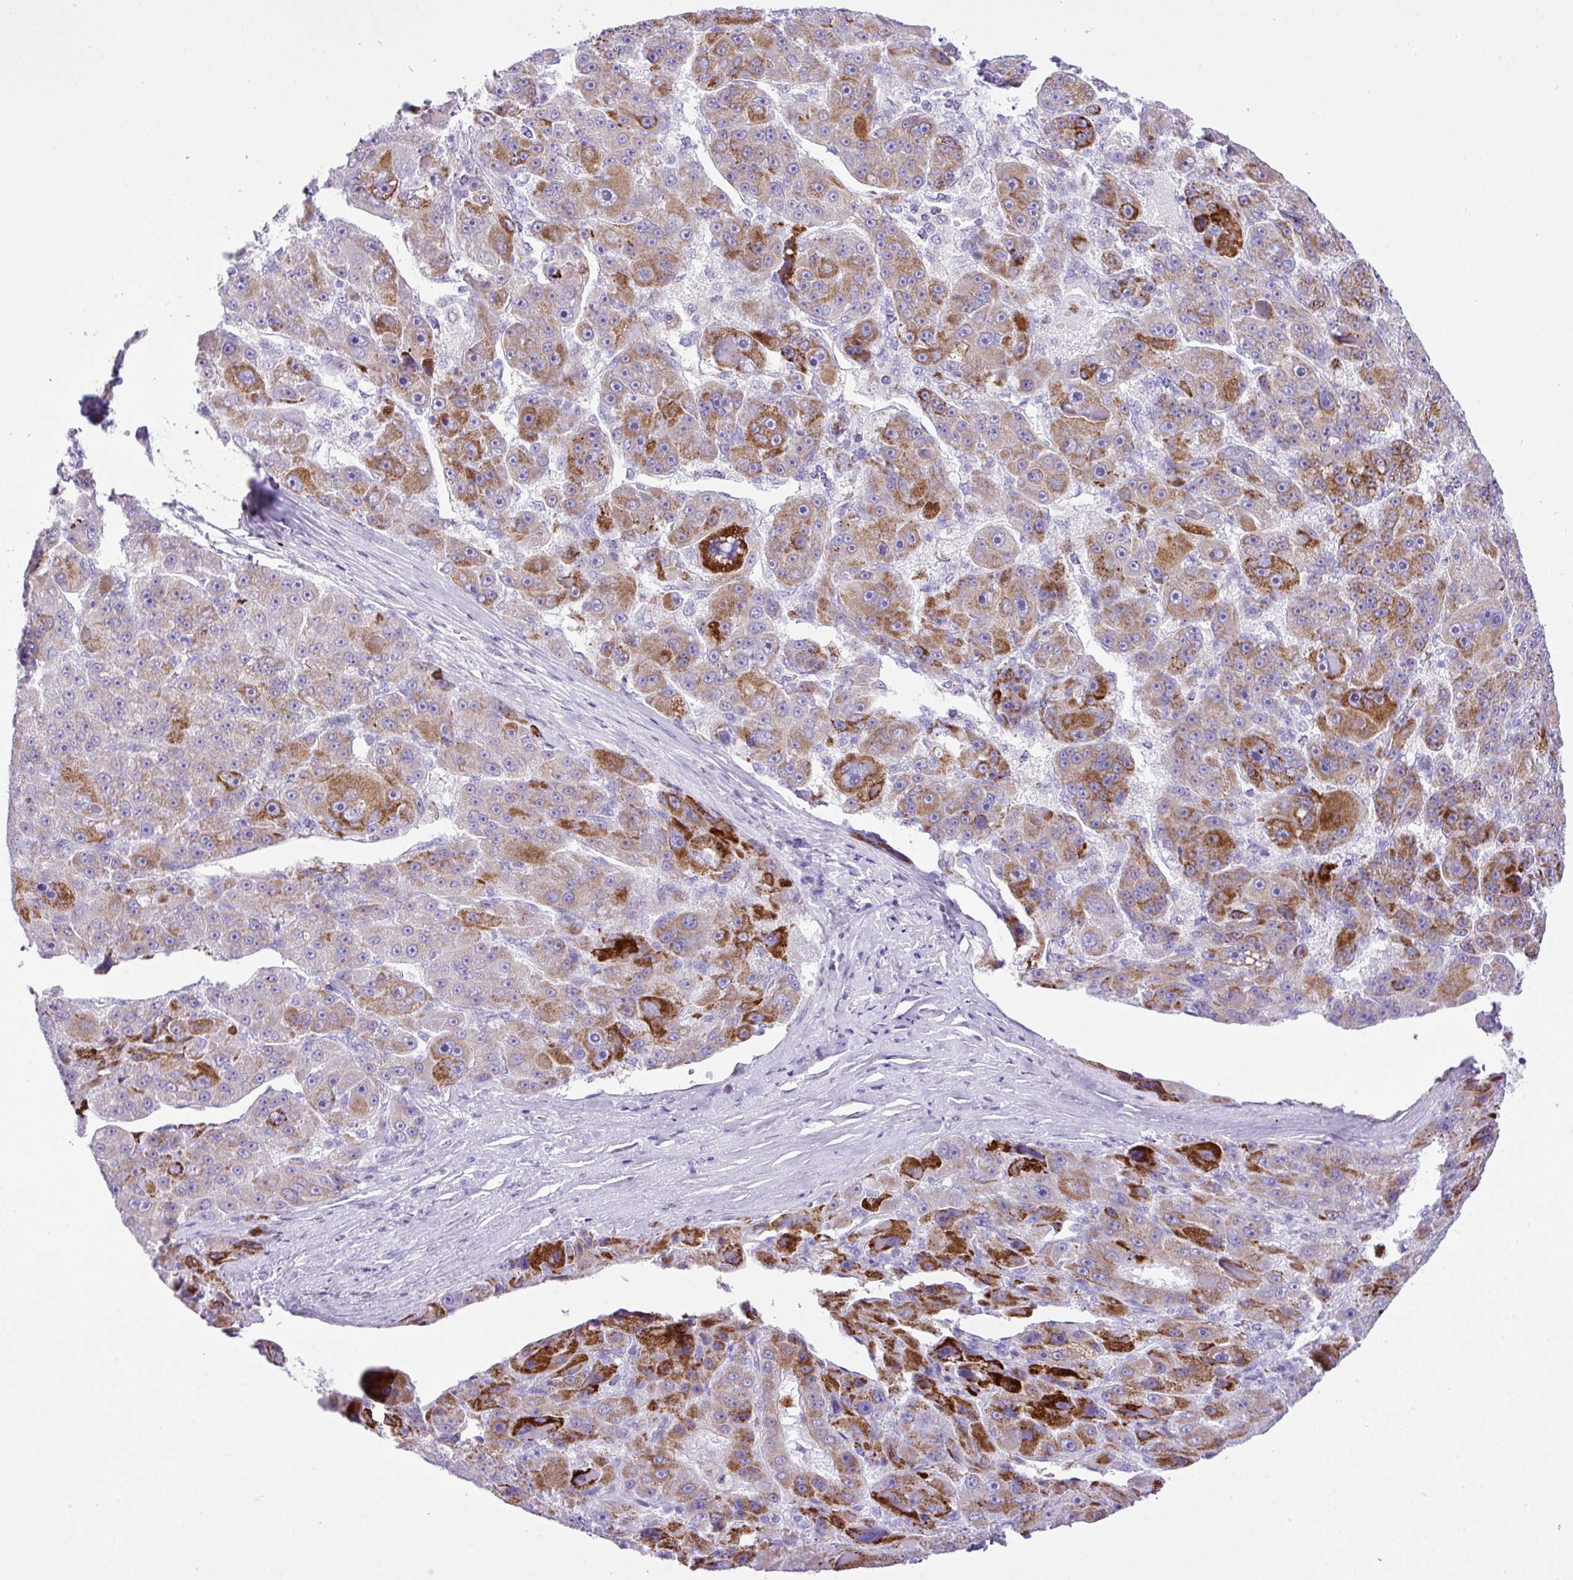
{"staining": {"intensity": "moderate", "quantity": "25%-75%", "location": "cytoplasmic/membranous"}, "tissue": "liver cancer", "cell_type": "Tumor cells", "image_type": "cancer", "snomed": [{"axis": "morphology", "description": "Carcinoma, Hepatocellular, NOS"}, {"axis": "topography", "description": "Liver"}], "caption": "IHC staining of liver cancer, which displays medium levels of moderate cytoplasmic/membranous positivity in approximately 25%-75% of tumor cells indicating moderate cytoplasmic/membranous protein staining. The staining was performed using DAB (brown) for protein detection and nuclei were counterstained in hematoxylin (blue).", "gene": "RCAN2", "patient": {"sex": "male", "age": 76}}